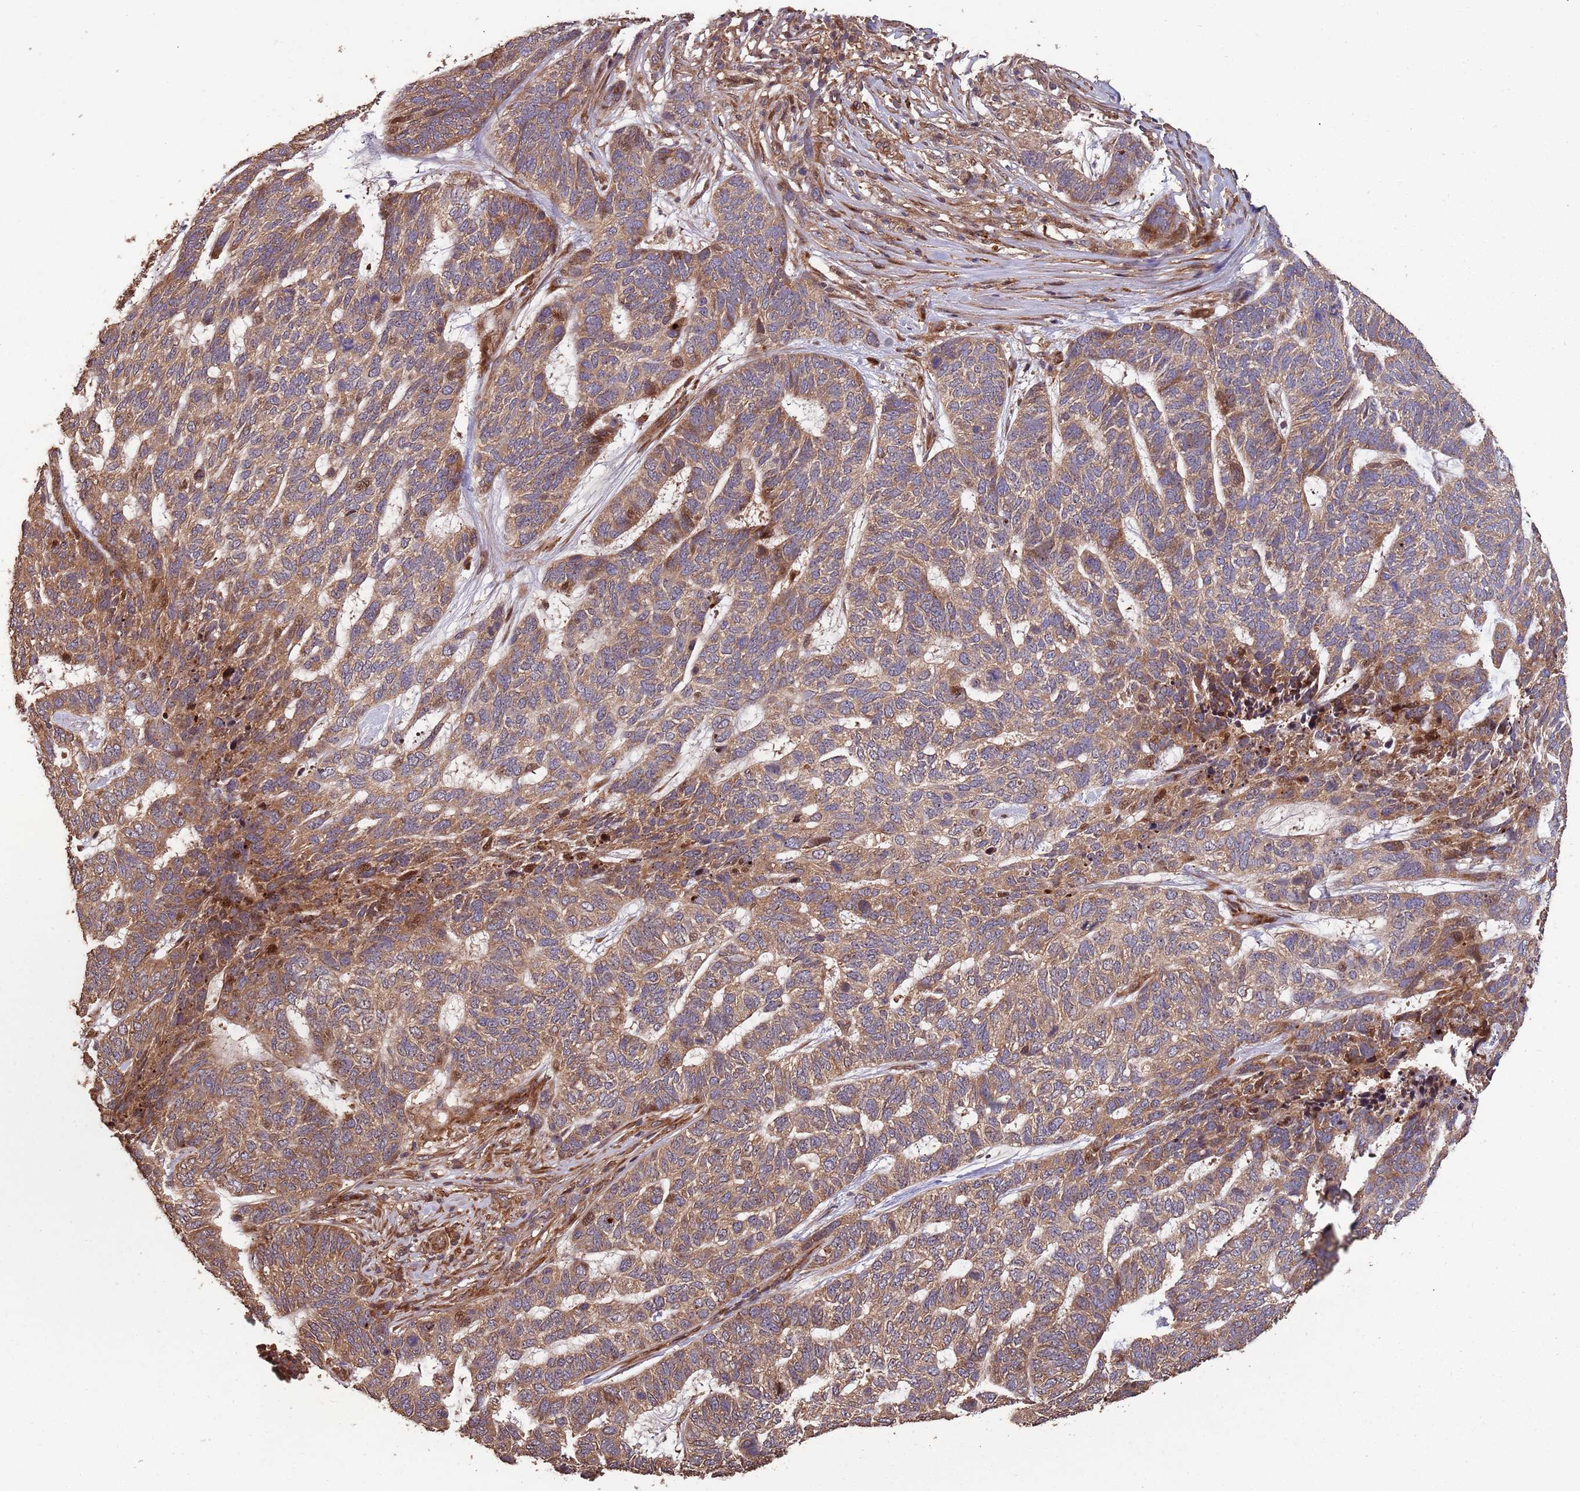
{"staining": {"intensity": "moderate", "quantity": ">75%", "location": "cytoplasmic/membranous"}, "tissue": "skin cancer", "cell_type": "Tumor cells", "image_type": "cancer", "snomed": [{"axis": "morphology", "description": "Basal cell carcinoma"}, {"axis": "topography", "description": "Skin"}], "caption": "DAB (3,3'-diaminobenzidine) immunohistochemical staining of skin basal cell carcinoma shows moderate cytoplasmic/membranous protein positivity in approximately >75% of tumor cells. Nuclei are stained in blue.", "gene": "ZNF428", "patient": {"sex": "female", "age": 65}}